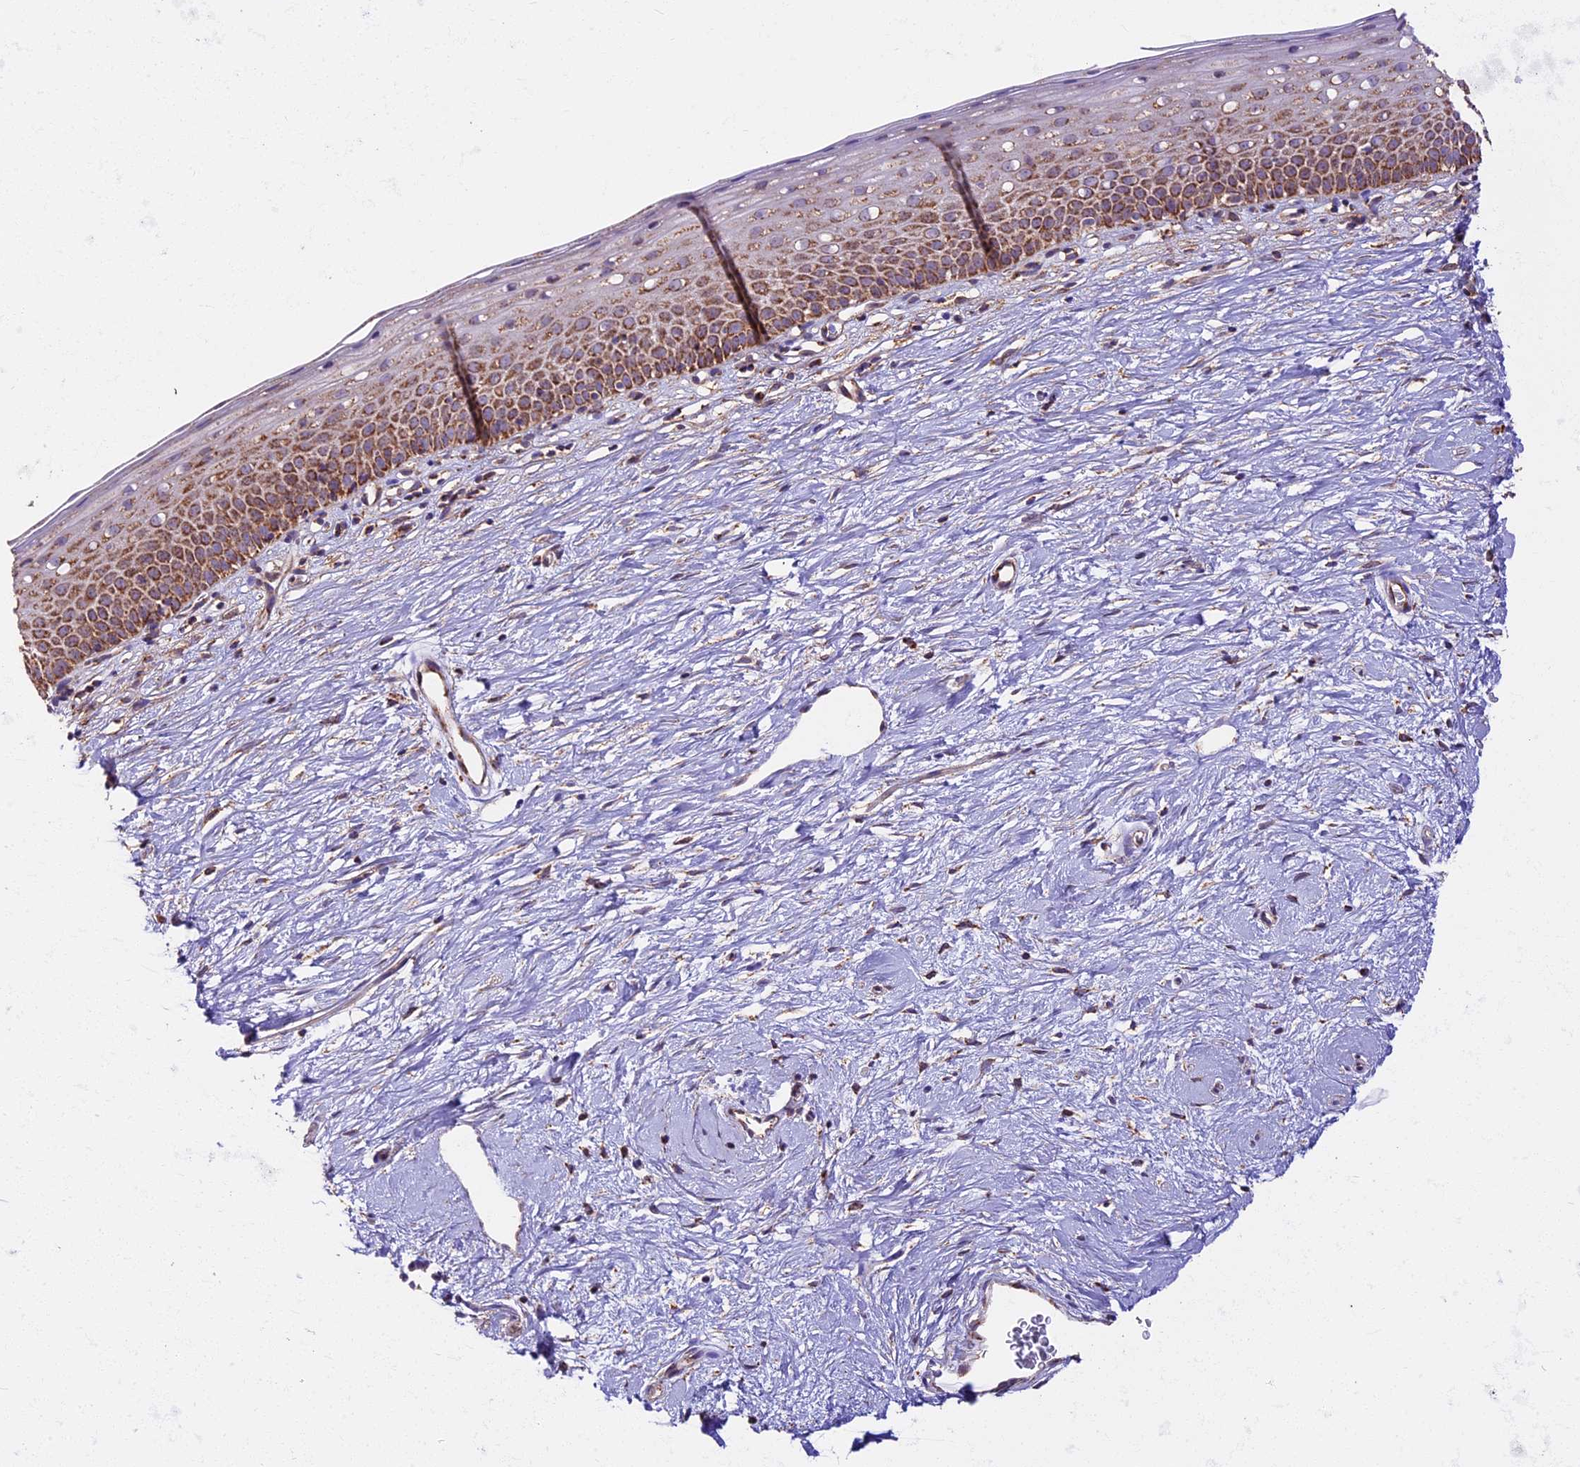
{"staining": {"intensity": "moderate", "quantity": ">75%", "location": "cytoplasmic/membranous"}, "tissue": "cervix", "cell_type": "Glandular cells", "image_type": "normal", "snomed": [{"axis": "morphology", "description": "Normal tissue, NOS"}, {"axis": "topography", "description": "Cervix"}], "caption": "Moderate cytoplasmic/membranous positivity is present in about >75% of glandular cells in normal cervix. The staining was performed using DAB (3,3'-diaminobenzidine), with brown indicating positive protein expression. Nuclei are stained blue with hematoxylin.", "gene": "NDUFA8", "patient": {"sex": "female", "age": 57}}